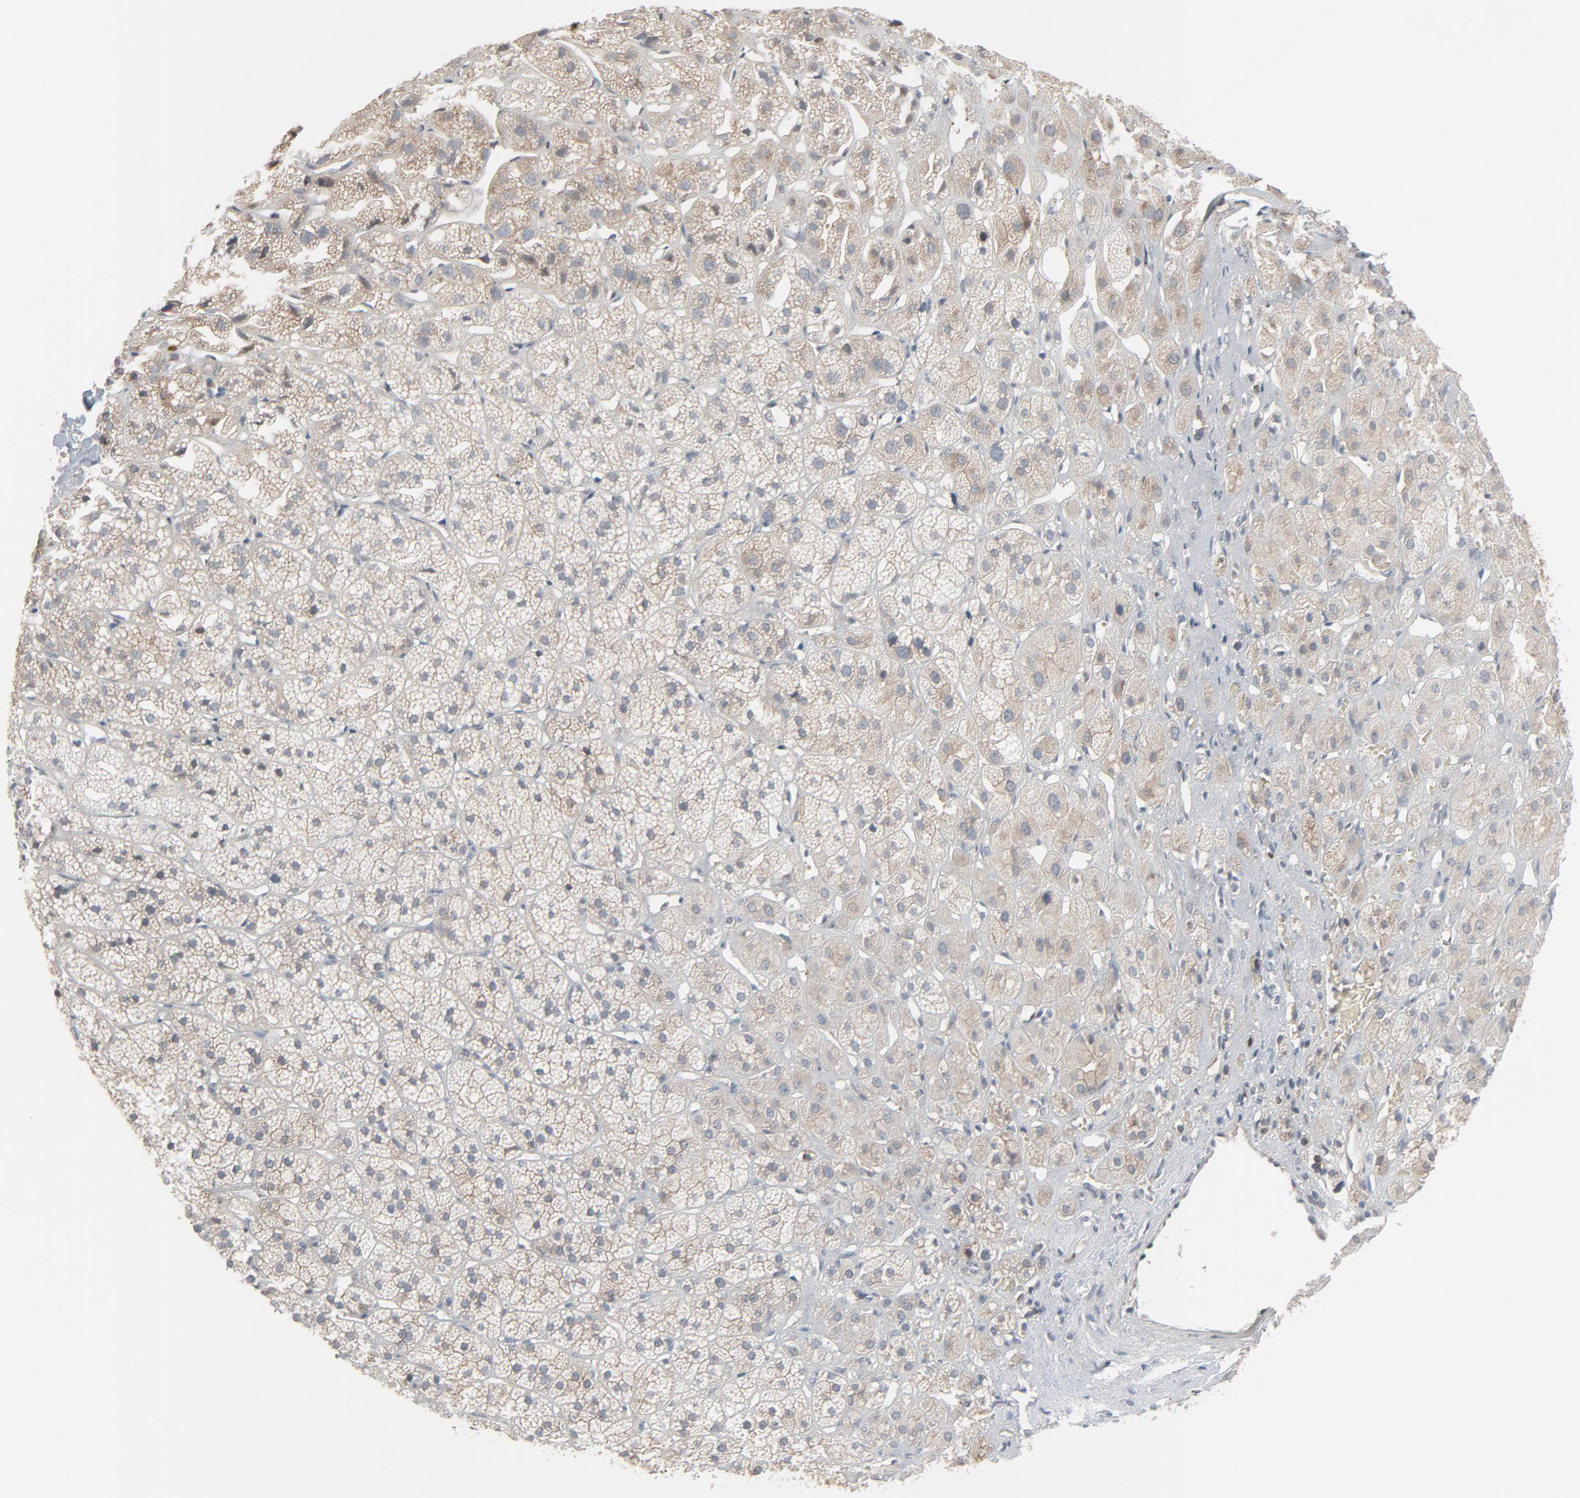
{"staining": {"intensity": "moderate", "quantity": "<25%", "location": "cytoplasmic/membranous,nuclear"}, "tissue": "adrenal gland", "cell_type": "Glandular cells", "image_type": "normal", "snomed": [{"axis": "morphology", "description": "Normal tissue, NOS"}, {"axis": "topography", "description": "Adrenal gland"}], "caption": "About <25% of glandular cells in benign adrenal gland show moderate cytoplasmic/membranous,nuclear protein positivity as visualized by brown immunohistochemical staining.", "gene": "OPTN", "patient": {"sex": "female", "age": 71}}